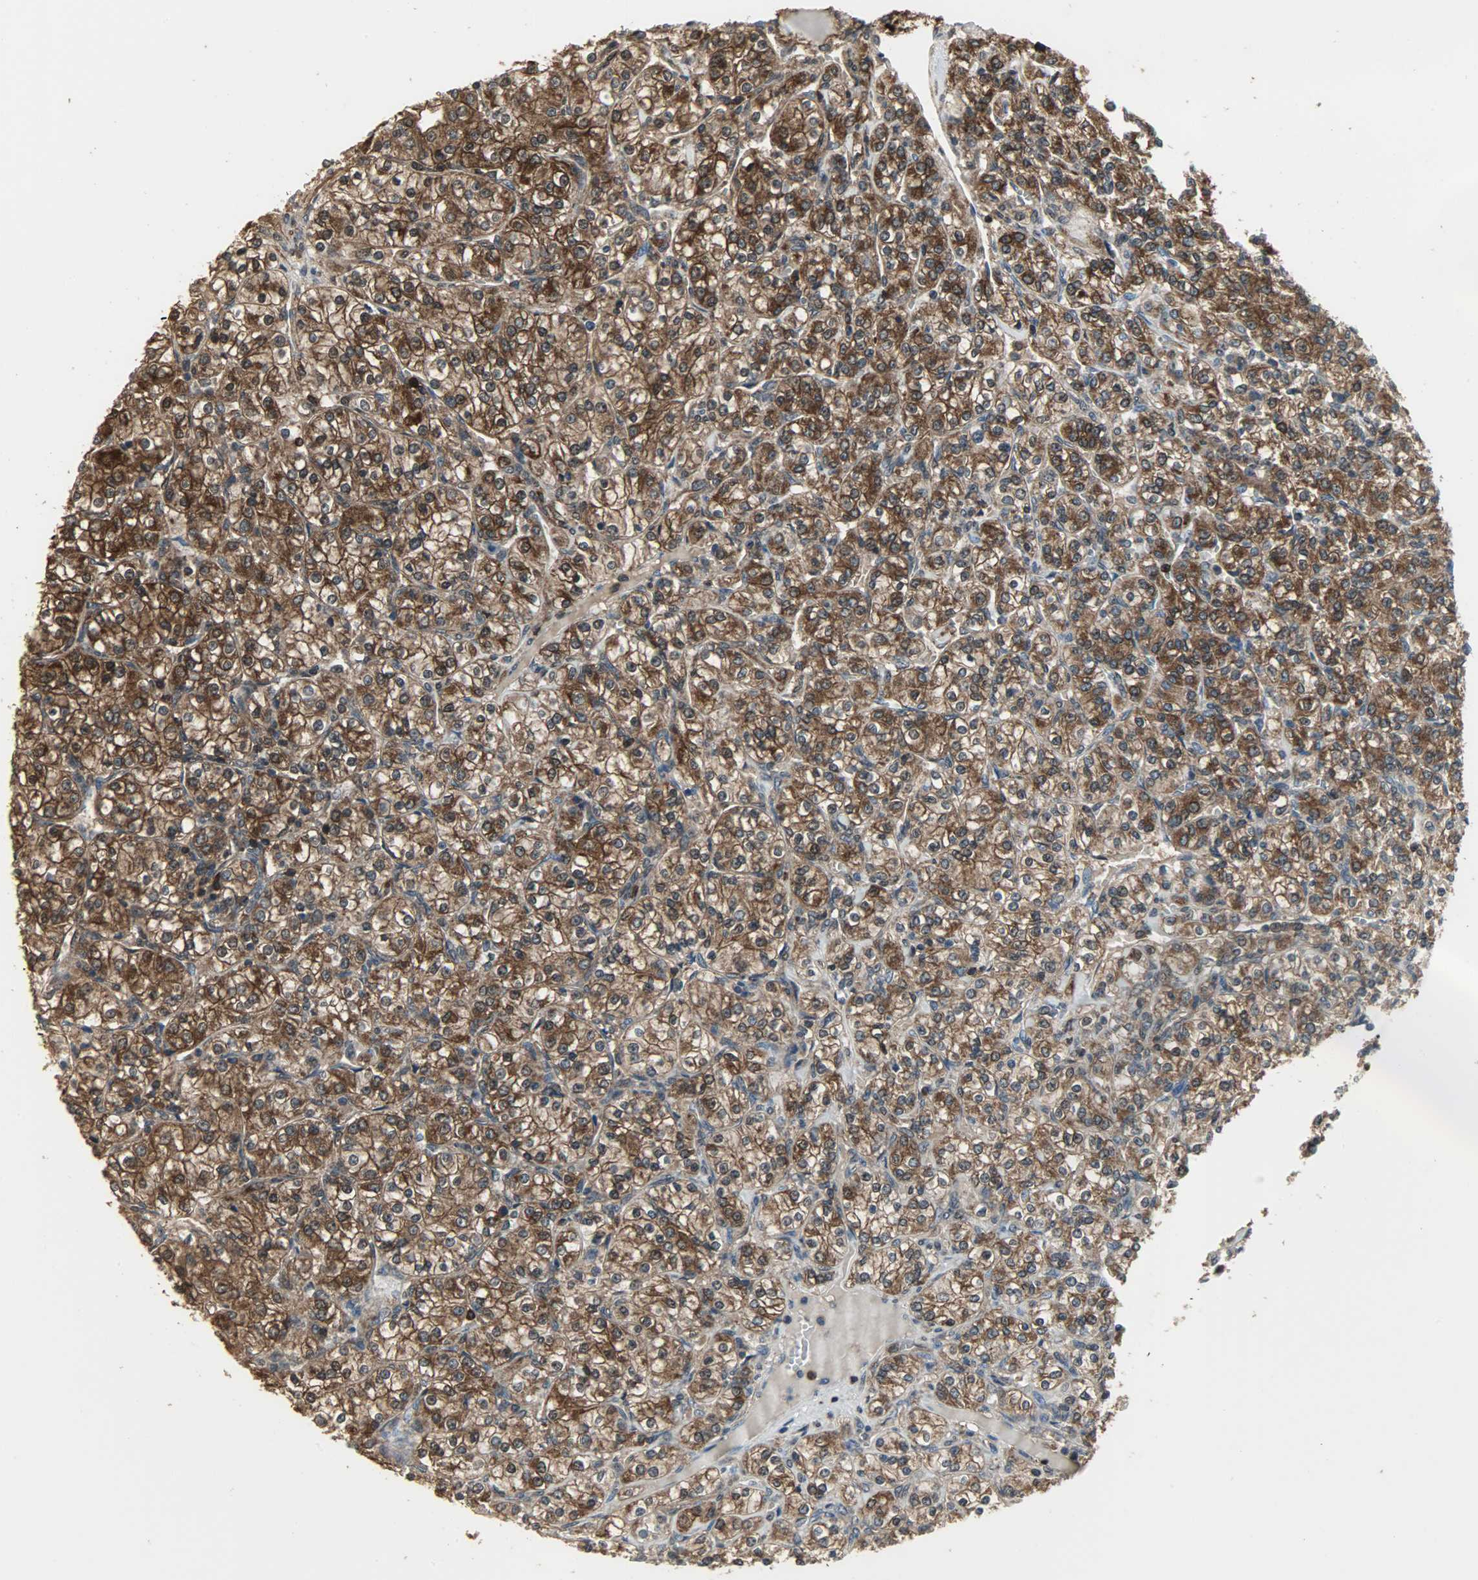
{"staining": {"intensity": "strong", "quantity": ">75%", "location": "cytoplasmic/membranous,nuclear"}, "tissue": "renal cancer", "cell_type": "Tumor cells", "image_type": "cancer", "snomed": [{"axis": "morphology", "description": "Adenocarcinoma, NOS"}, {"axis": "topography", "description": "Kidney"}], "caption": "Immunohistochemistry (DAB) staining of renal adenocarcinoma demonstrates strong cytoplasmic/membranous and nuclear protein staining in approximately >75% of tumor cells.", "gene": "LDHB", "patient": {"sex": "male", "age": 77}}